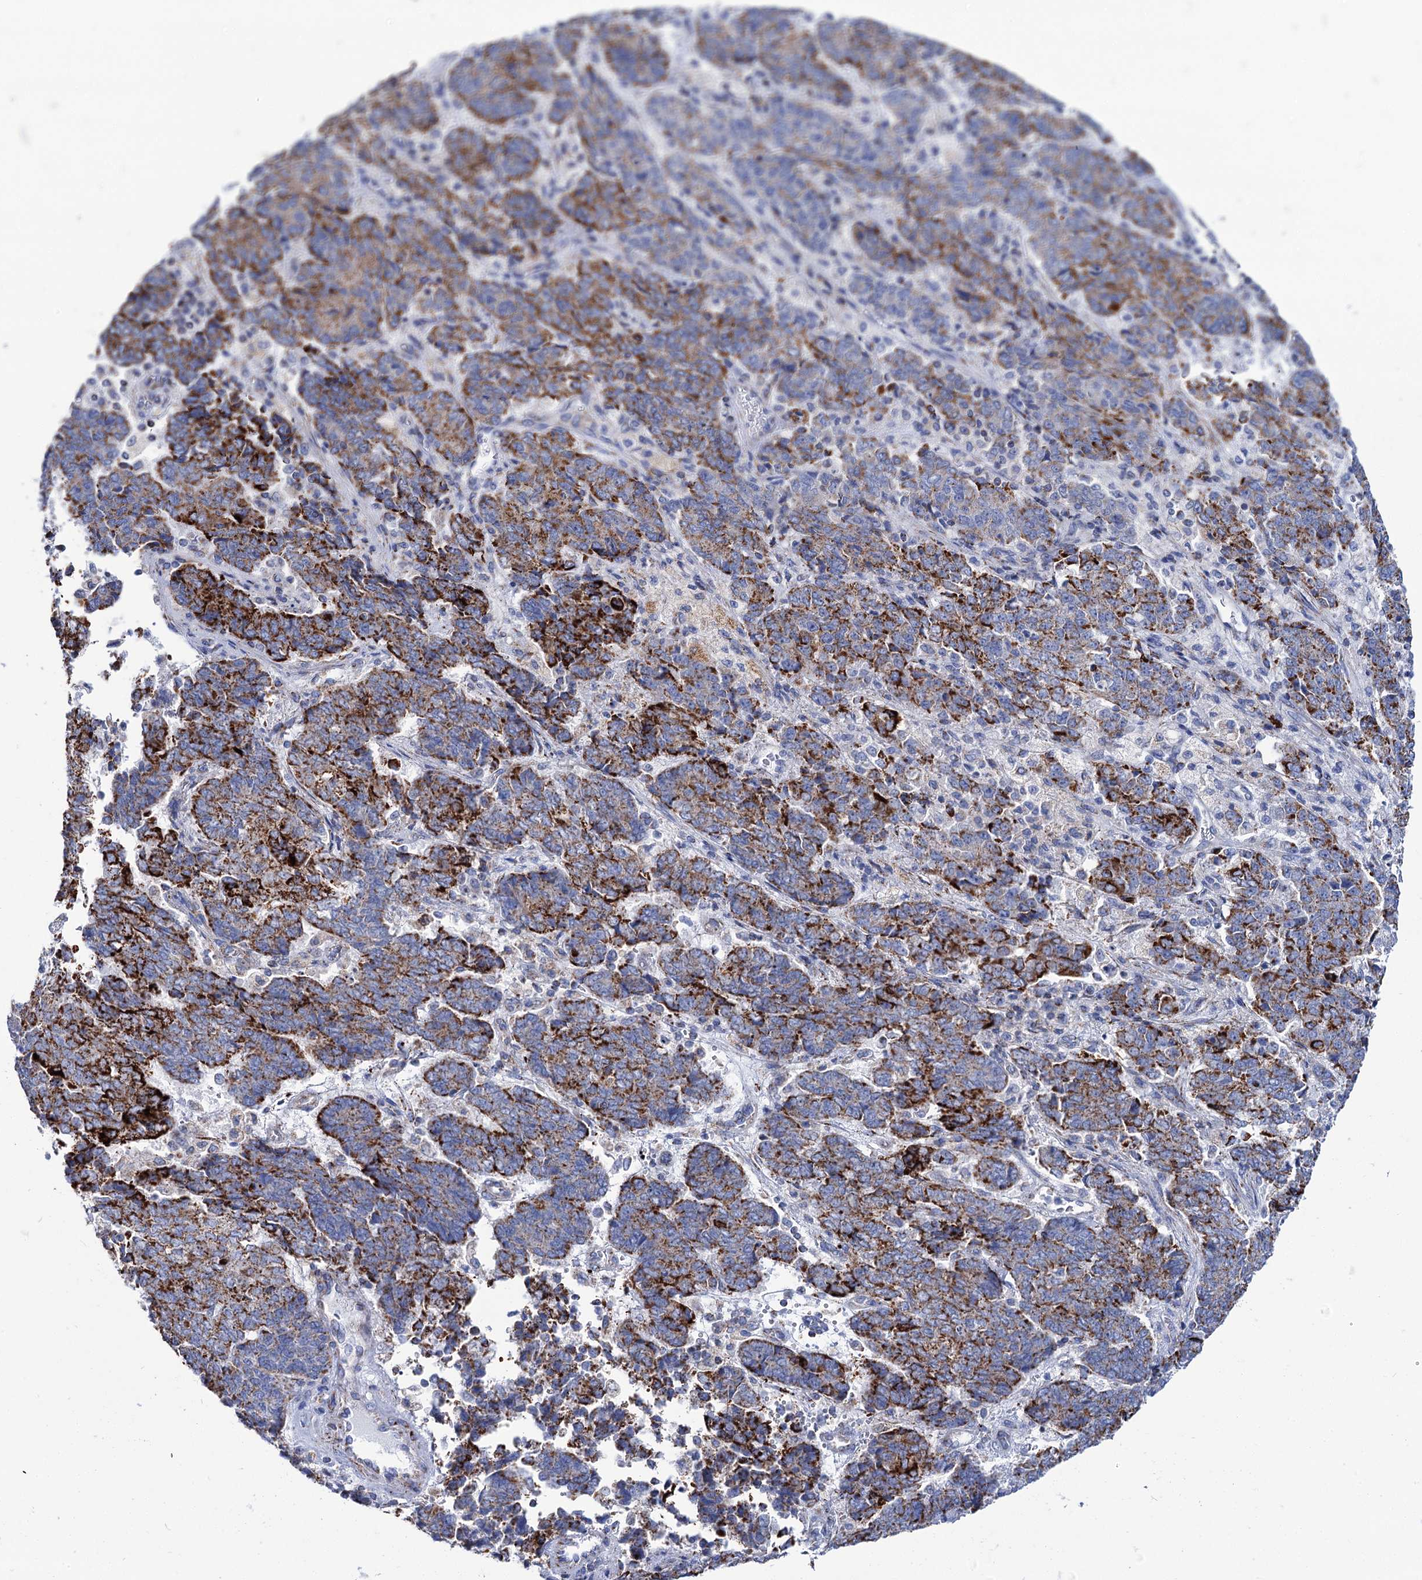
{"staining": {"intensity": "strong", "quantity": "25%-75%", "location": "cytoplasmic/membranous"}, "tissue": "endometrial cancer", "cell_type": "Tumor cells", "image_type": "cancer", "snomed": [{"axis": "morphology", "description": "Adenocarcinoma, NOS"}, {"axis": "topography", "description": "Endometrium"}], "caption": "Strong cytoplasmic/membranous protein staining is present in about 25%-75% of tumor cells in endometrial cancer (adenocarcinoma).", "gene": "UBASH3B", "patient": {"sex": "female", "age": 80}}